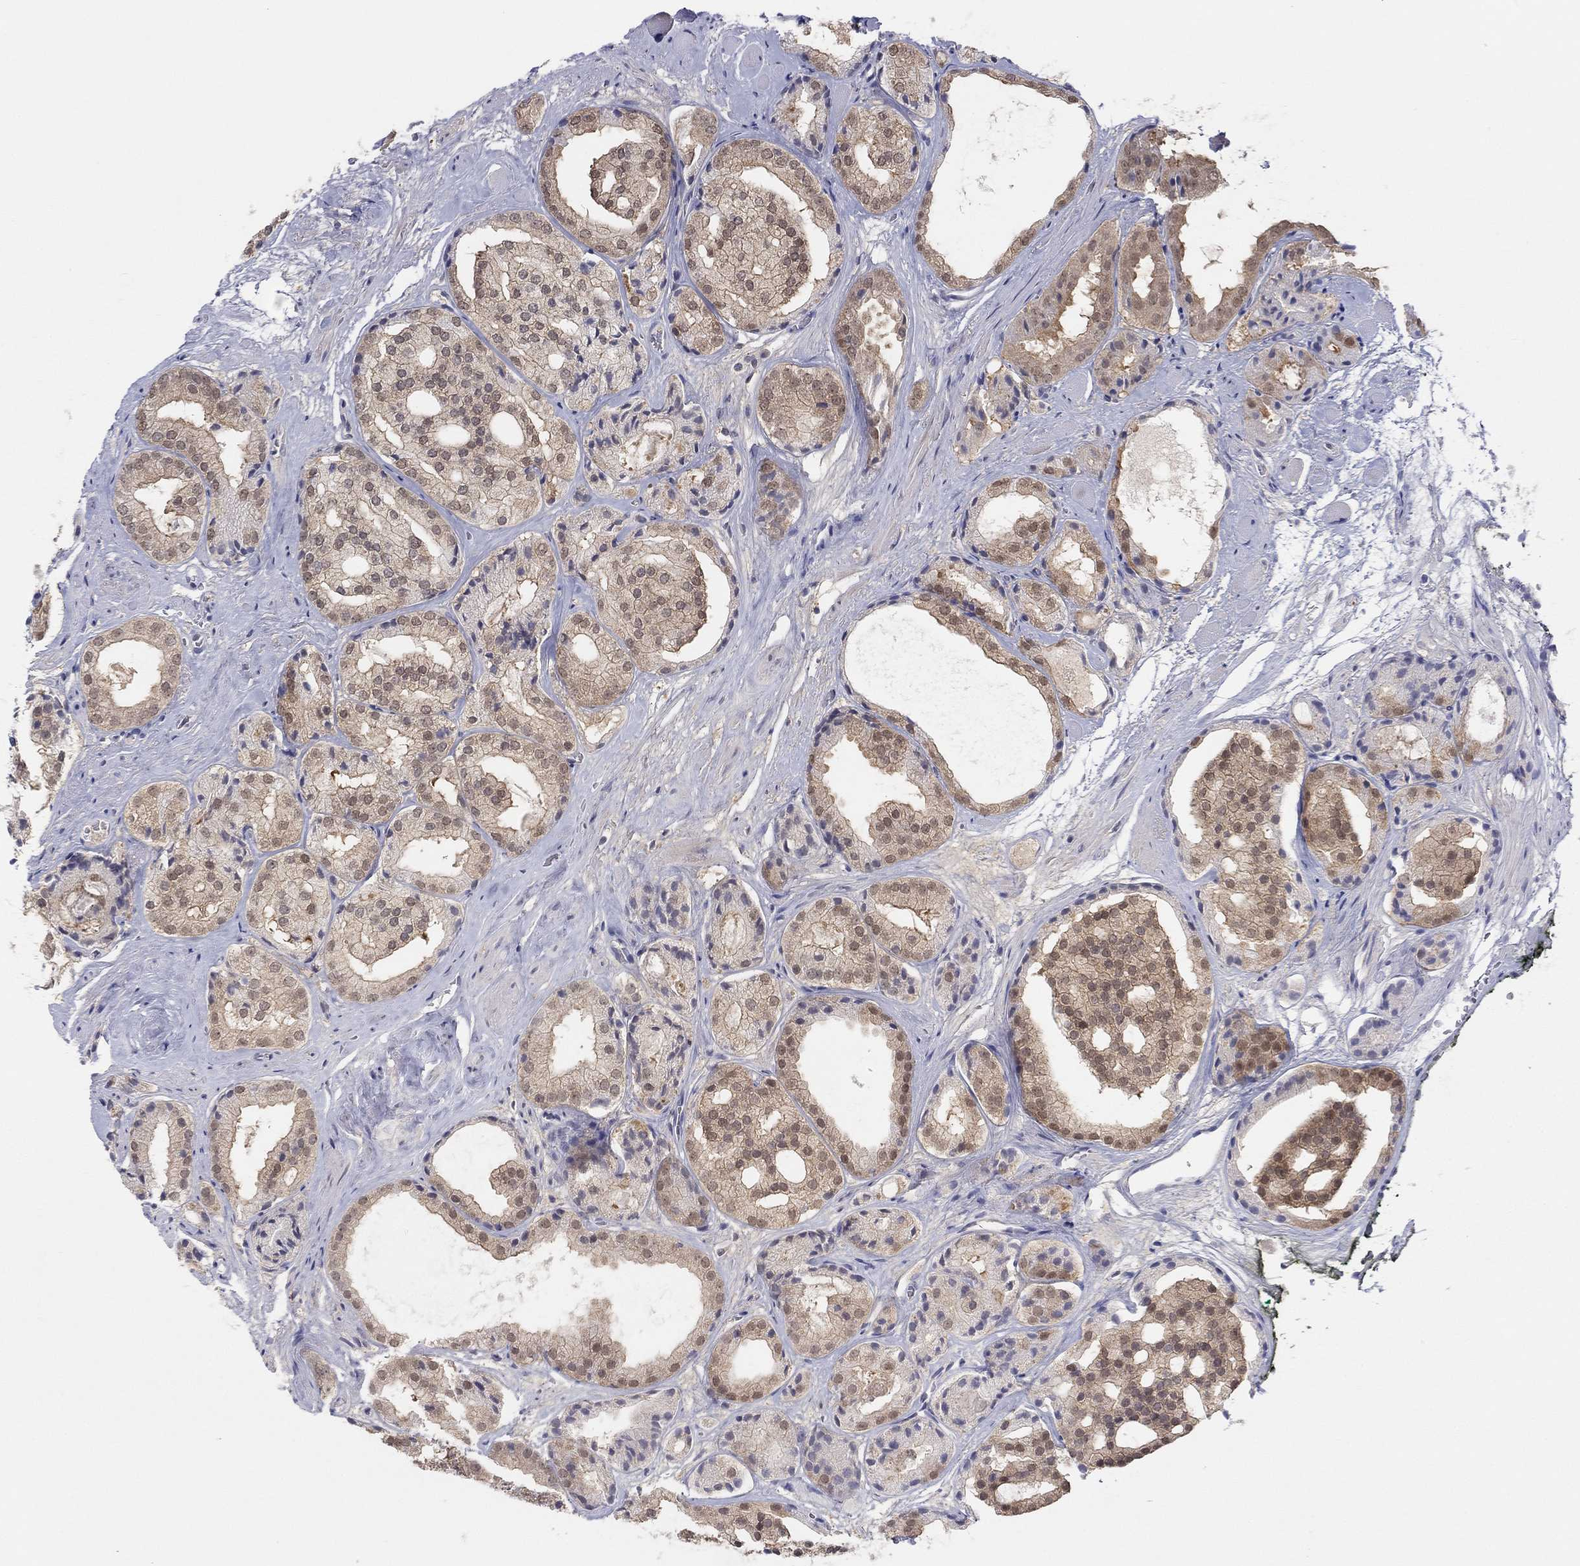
{"staining": {"intensity": "weak", "quantity": "25%-75%", "location": "cytoplasmic/membranous,nuclear"}, "tissue": "prostate cancer", "cell_type": "Tumor cells", "image_type": "cancer", "snomed": [{"axis": "morphology", "description": "Adenocarcinoma, Low grade"}, {"axis": "topography", "description": "Prostate"}], "caption": "Immunohistochemical staining of prostate cancer (adenocarcinoma (low-grade)) exhibits low levels of weak cytoplasmic/membranous and nuclear protein expression in approximately 25%-75% of tumor cells.", "gene": "PDXK", "patient": {"sex": "male", "age": 69}}